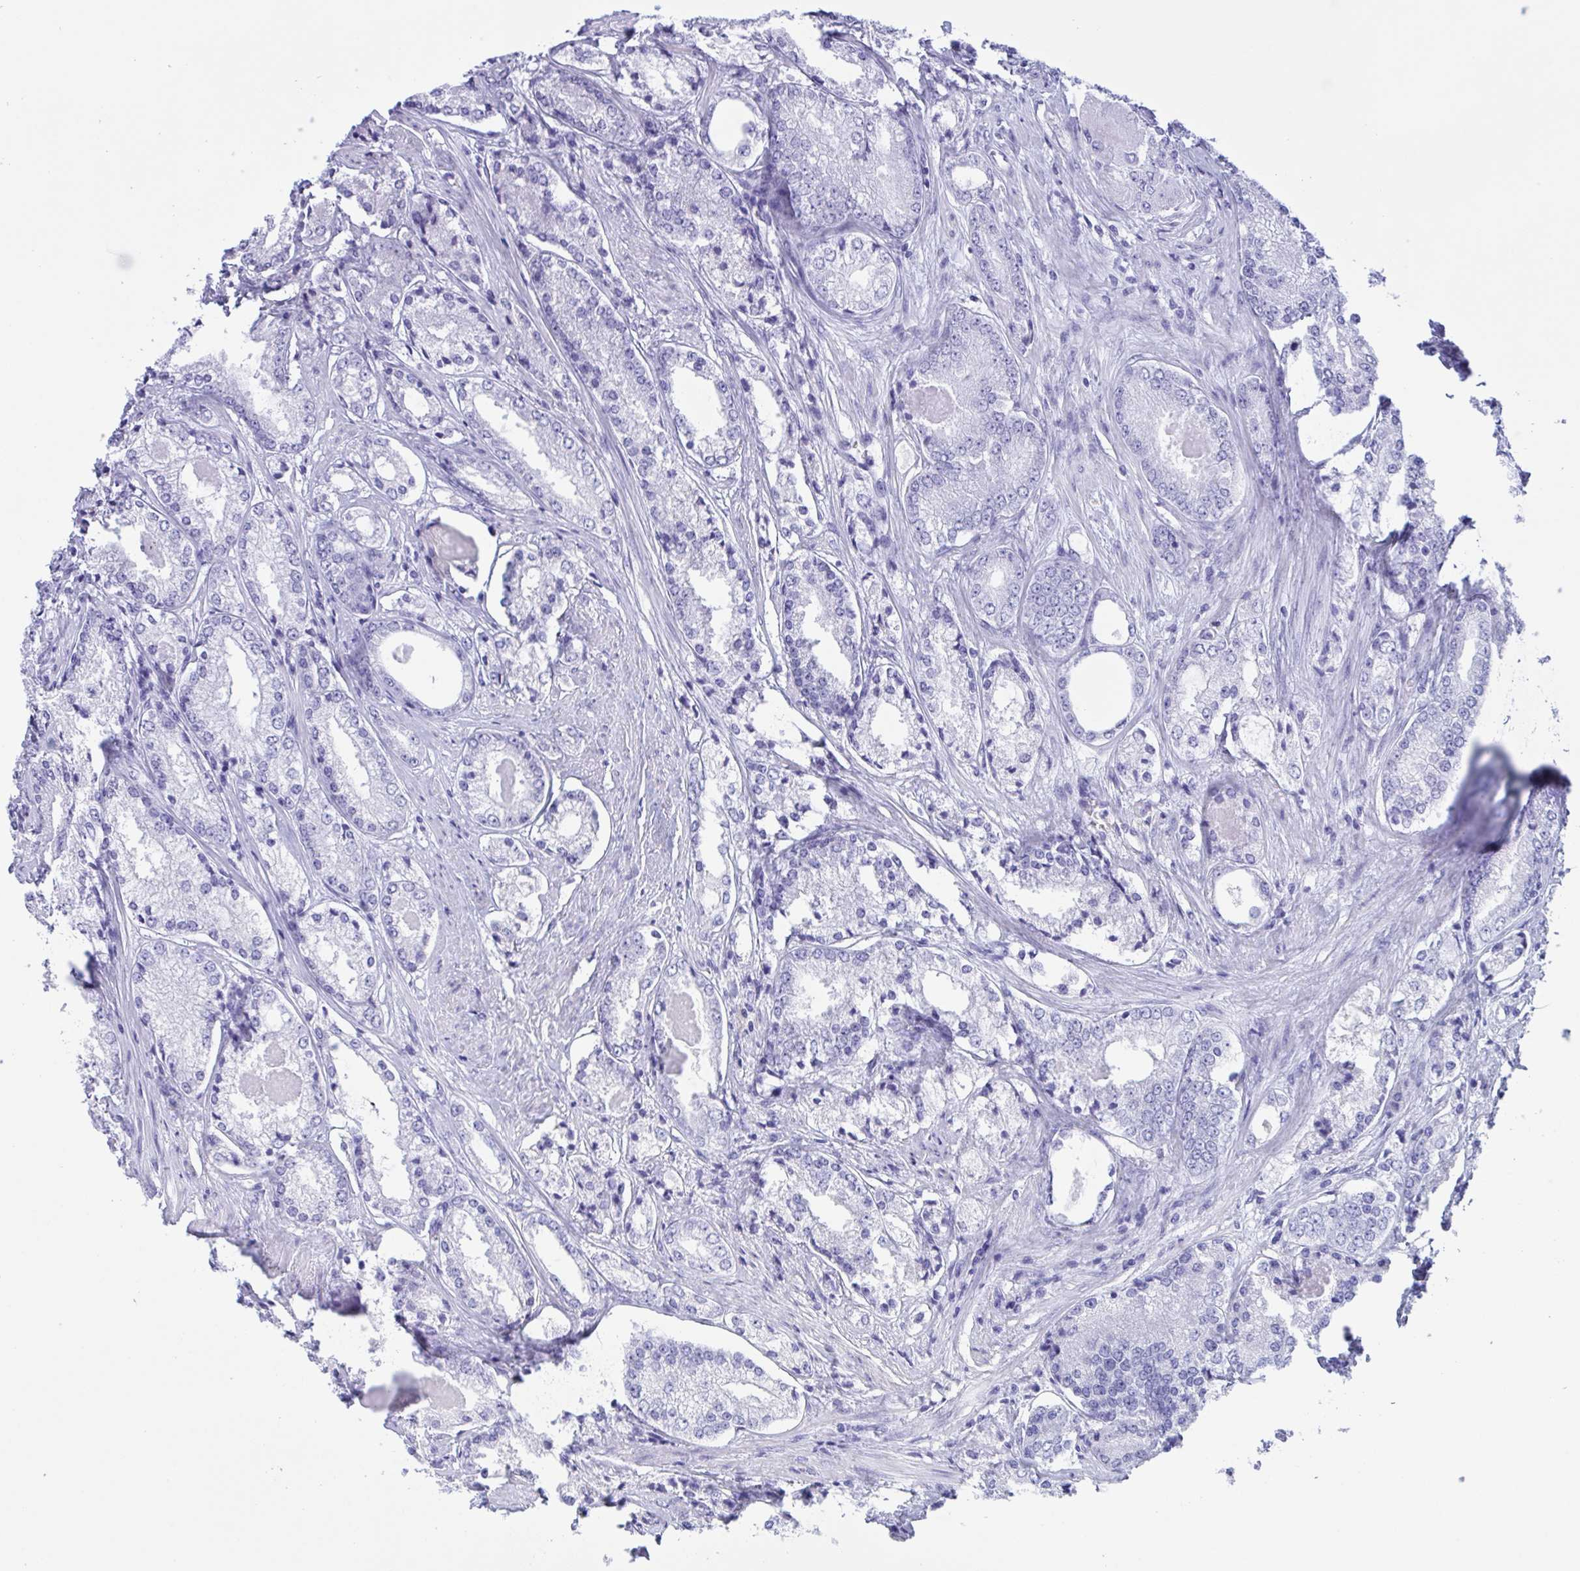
{"staining": {"intensity": "negative", "quantity": "none", "location": "none"}, "tissue": "prostate cancer", "cell_type": "Tumor cells", "image_type": "cancer", "snomed": [{"axis": "morphology", "description": "Adenocarcinoma, NOS"}, {"axis": "morphology", "description": "Adenocarcinoma, Low grade"}, {"axis": "topography", "description": "Prostate"}], "caption": "Image shows no significant protein expression in tumor cells of prostate cancer.", "gene": "ZNF850", "patient": {"sex": "male", "age": 68}}